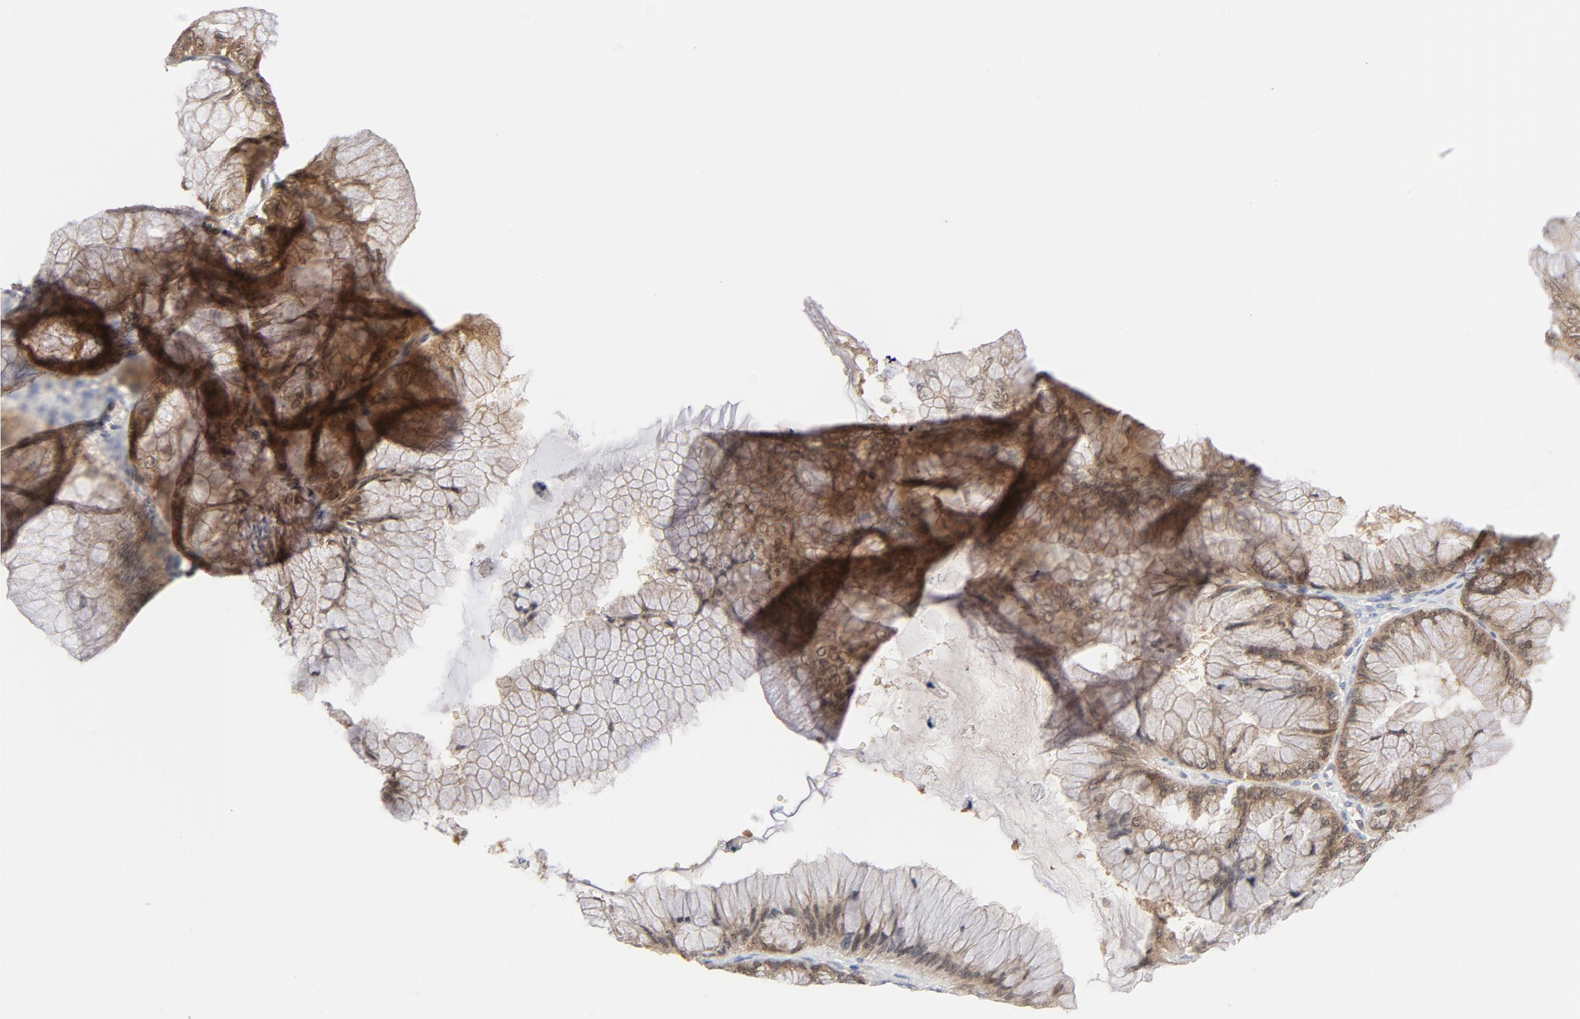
{"staining": {"intensity": "moderate", "quantity": ">75%", "location": "cytoplasmic/membranous"}, "tissue": "ovarian cancer", "cell_type": "Tumor cells", "image_type": "cancer", "snomed": [{"axis": "morphology", "description": "Cystadenocarcinoma, mucinous, NOS"}, {"axis": "topography", "description": "Ovary"}], "caption": "Mucinous cystadenocarcinoma (ovarian) tissue displays moderate cytoplasmic/membranous expression in approximately >75% of tumor cells, visualized by immunohistochemistry. (DAB (3,3'-diaminobenzidine) IHC, brown staining for protein, blue staining for nuclei).", "gene": "PRDX1", "patient": {"sex": "female", "age": 63}}